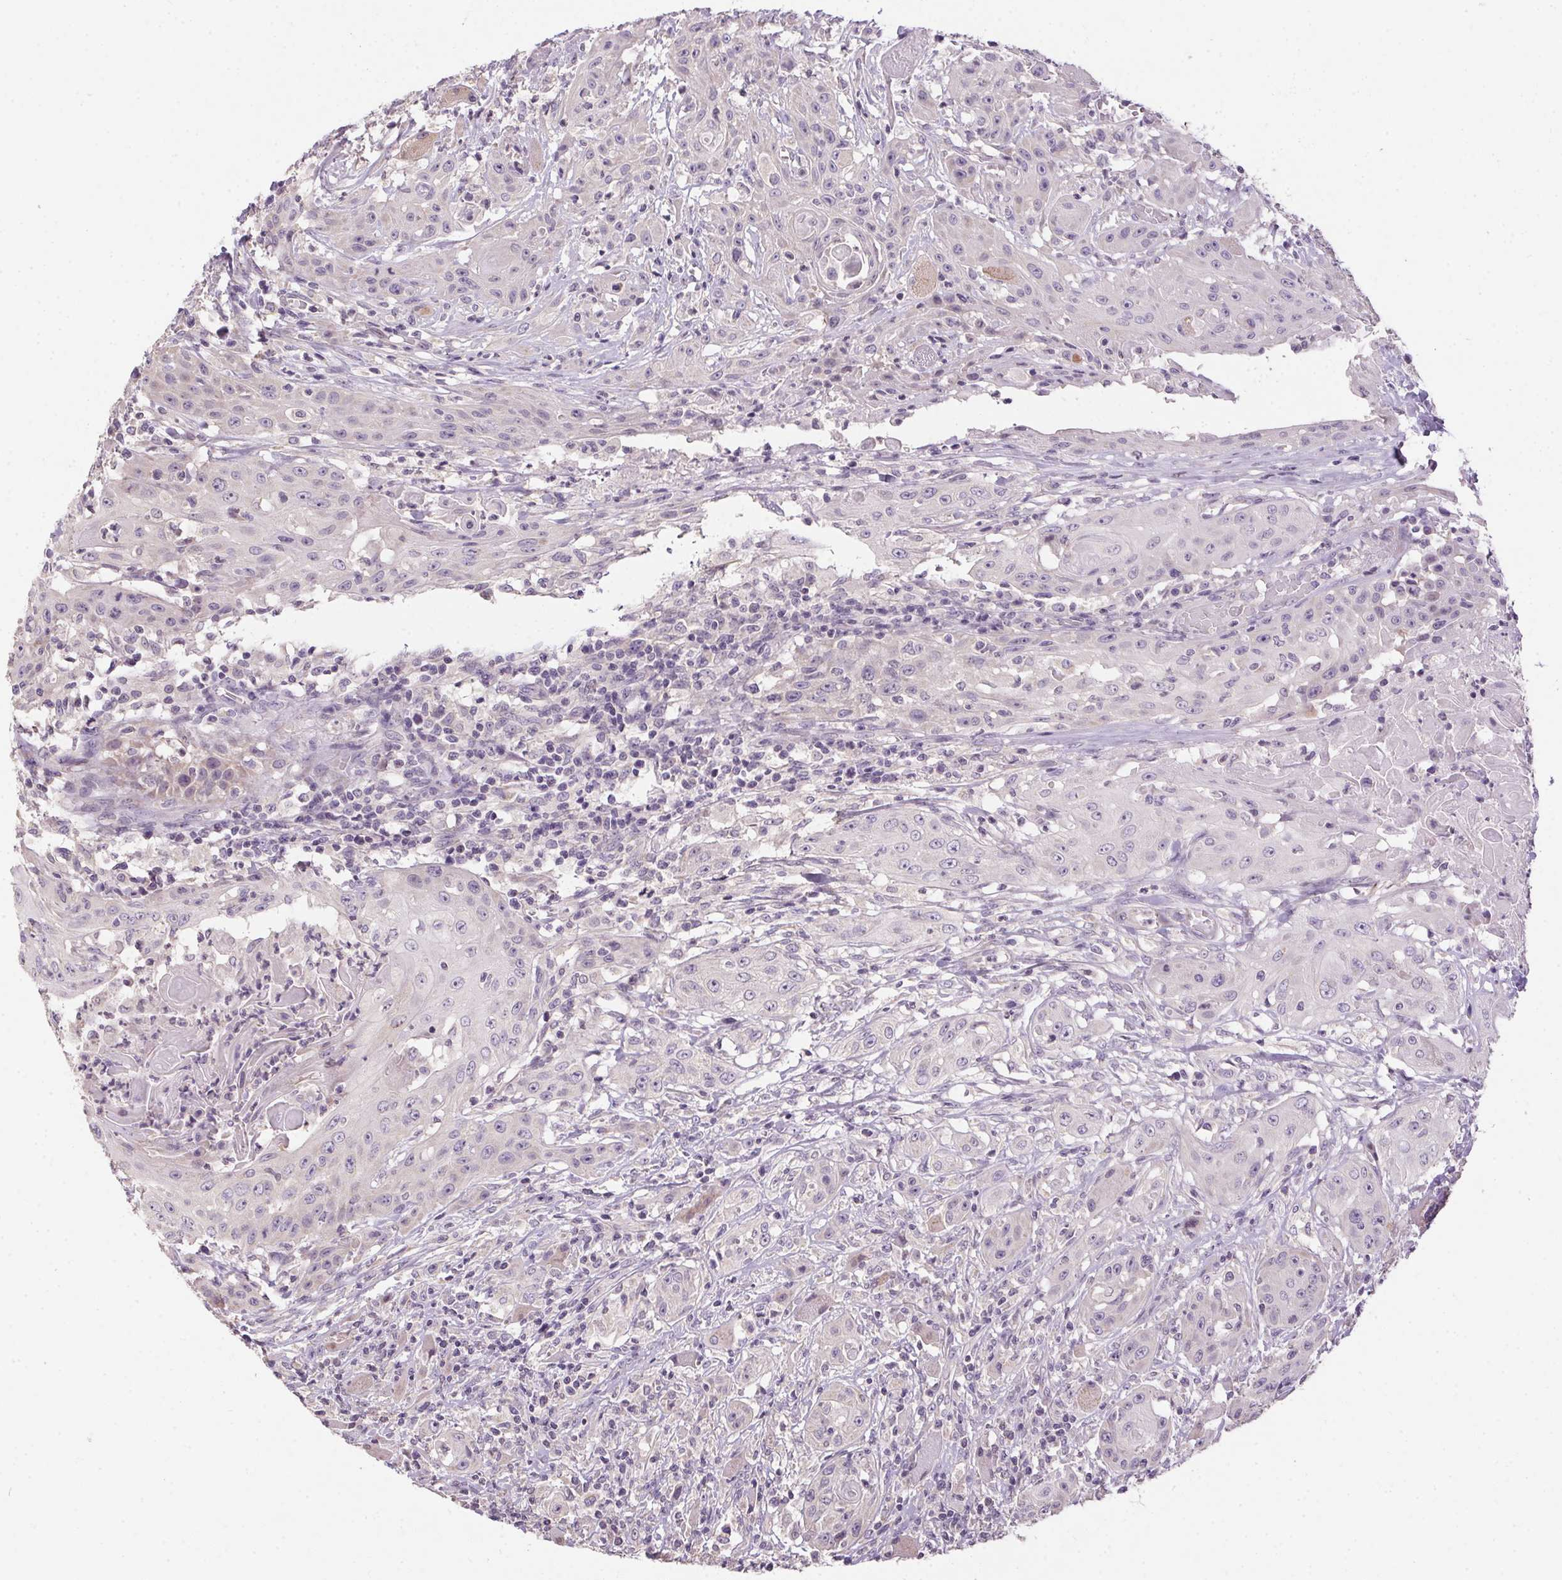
{"staining": {"intensity": "negative", "quantity": "none", "location": "none"}, "tissue": "head and neck cancer", "cell_type": "Tumor cells", "image_type": "cancer", "snomed": [{"axis": "morphology", "description": "Squamous cell carcinoma, NOS"}, {"axis": "topography", "description": "Oral tissue"}, {"axis": "topography", "description": "Head-Neck"}, {"axis": "topography", "description": "Neck, NOS"}], "caption": "Immunohistochemical staining of head and neck cancer displays no significant expression in tumor cells. (Stains: DAB immunohistochemistry (IHC) with hematoxylin counter stain, Microscopy: brightfield microscopy at high magnification).", "gene": "SPACA9", "patient": {"sex": "female", "age": 55}}